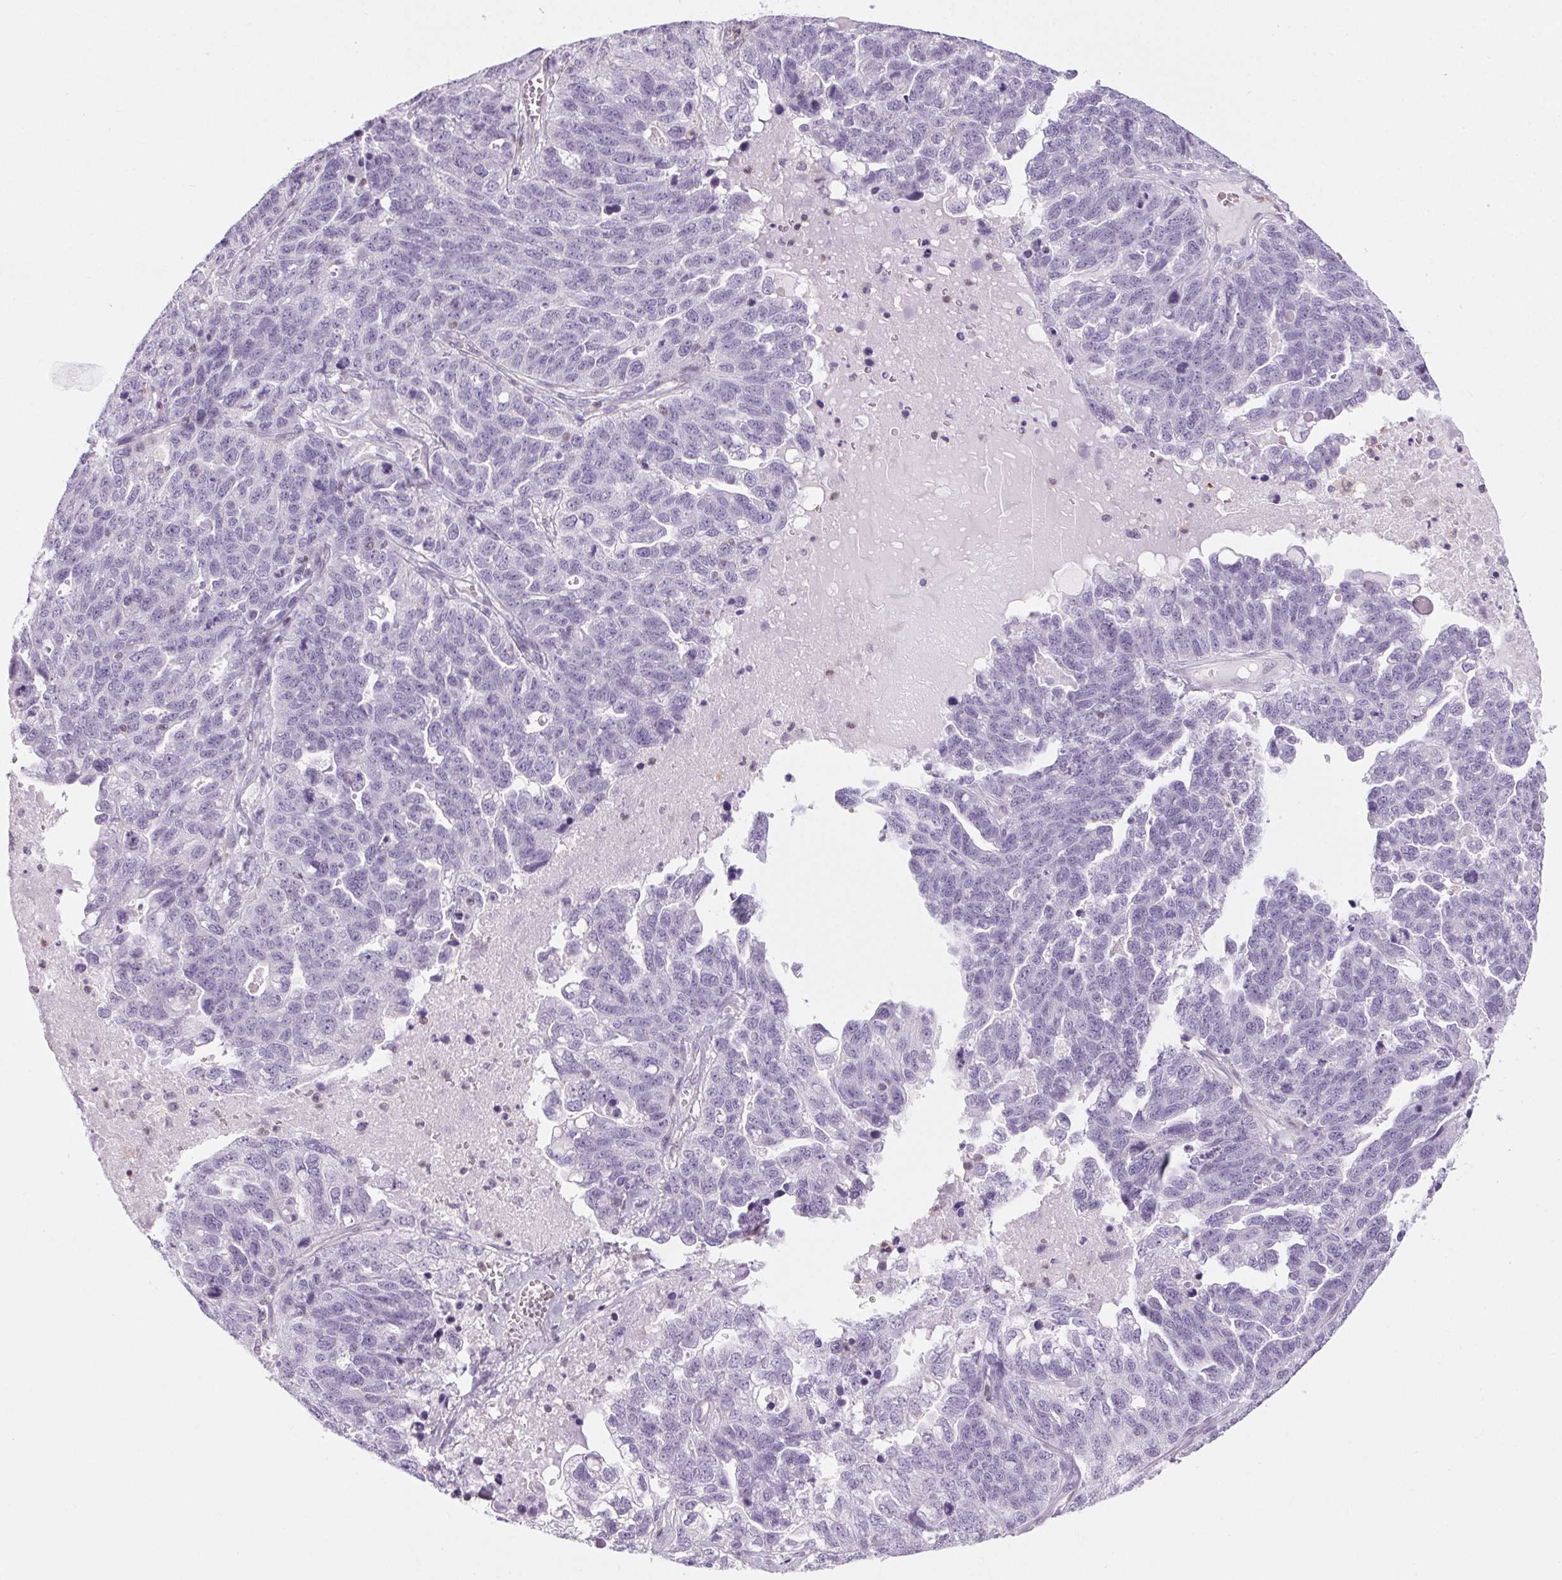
{"staining": {"intensity": "negative", "quantity": "none", "location": "none"}, "tissue": "ovarian cancer", "cell_type": "Tumor cells", "image_type": "cancer", "snomed": [{"axis": "morphology", "description": "Cystadenocarcinoma, serous, NOS"}, {"axis": "topography", "description": "Ovary"}], "caption": "Micrograph shows no significant protein positivity in tumor cells of ovarian cancer (serous cystadenocarcinoma). The staining is performed using DAB brown chromogen with nuclei counter-stained in using hematoxylin.", "gene": "SLC6A19", "patient": {"sex": "female", "age": 71}}